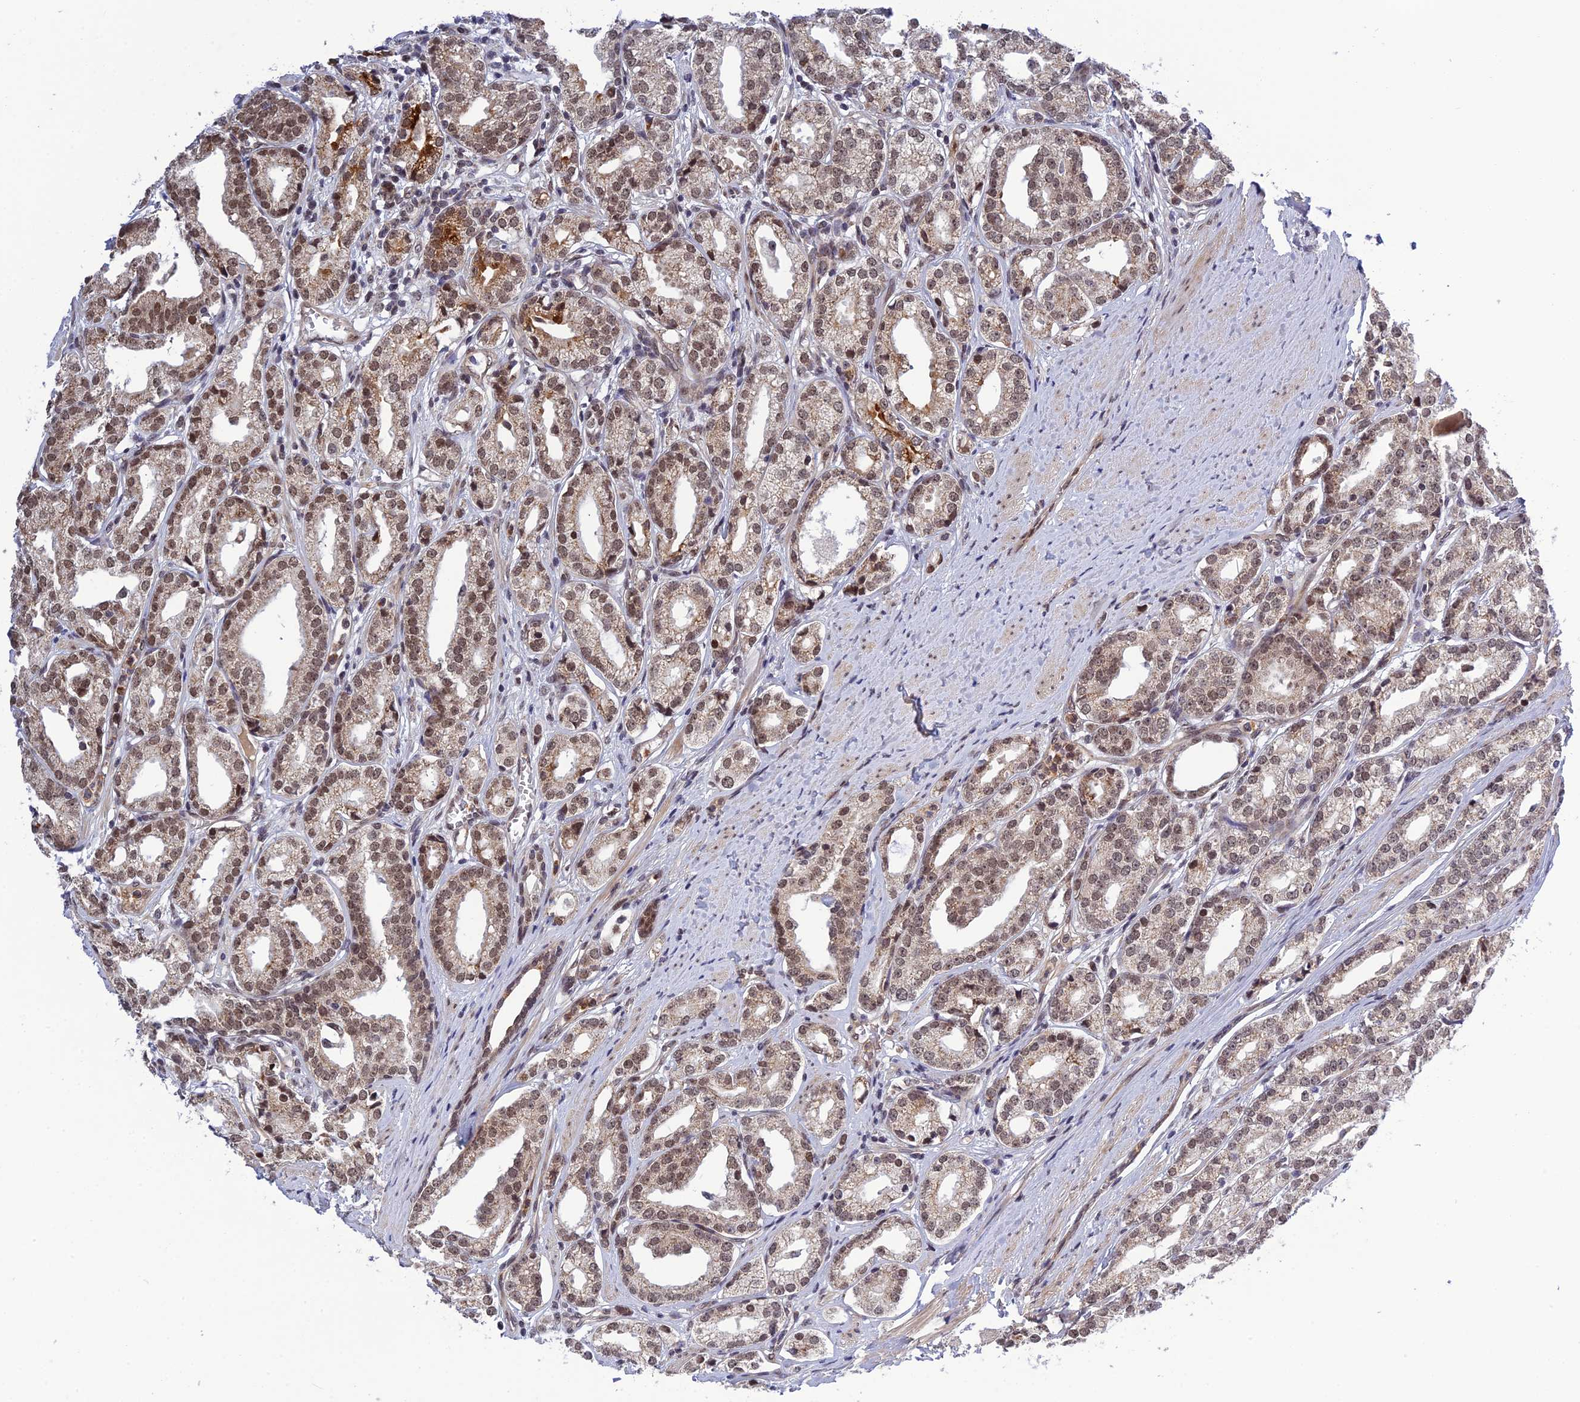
{"staining": {"intensity": "moderate", "quantity": ">75%", "location": "nuclear"}, "tissue": "prostate cancer", "cell_type": "Tumor cells", "image_type": "cancer", "snomed": [{"axis": "morphology", "description": "Adenocarcinoma, High grade"}, {"axis": "topography", "description": "Prostate"}], "caption": "Prostate cancer (adenocarcinoma (high-grade)) was stained to show a protein in brown. There is medium levels of moderate nuclear staining in about >75% of tumor cells.", "gene": "REXO1", "patient": {"sex": "male", "age": 69}}